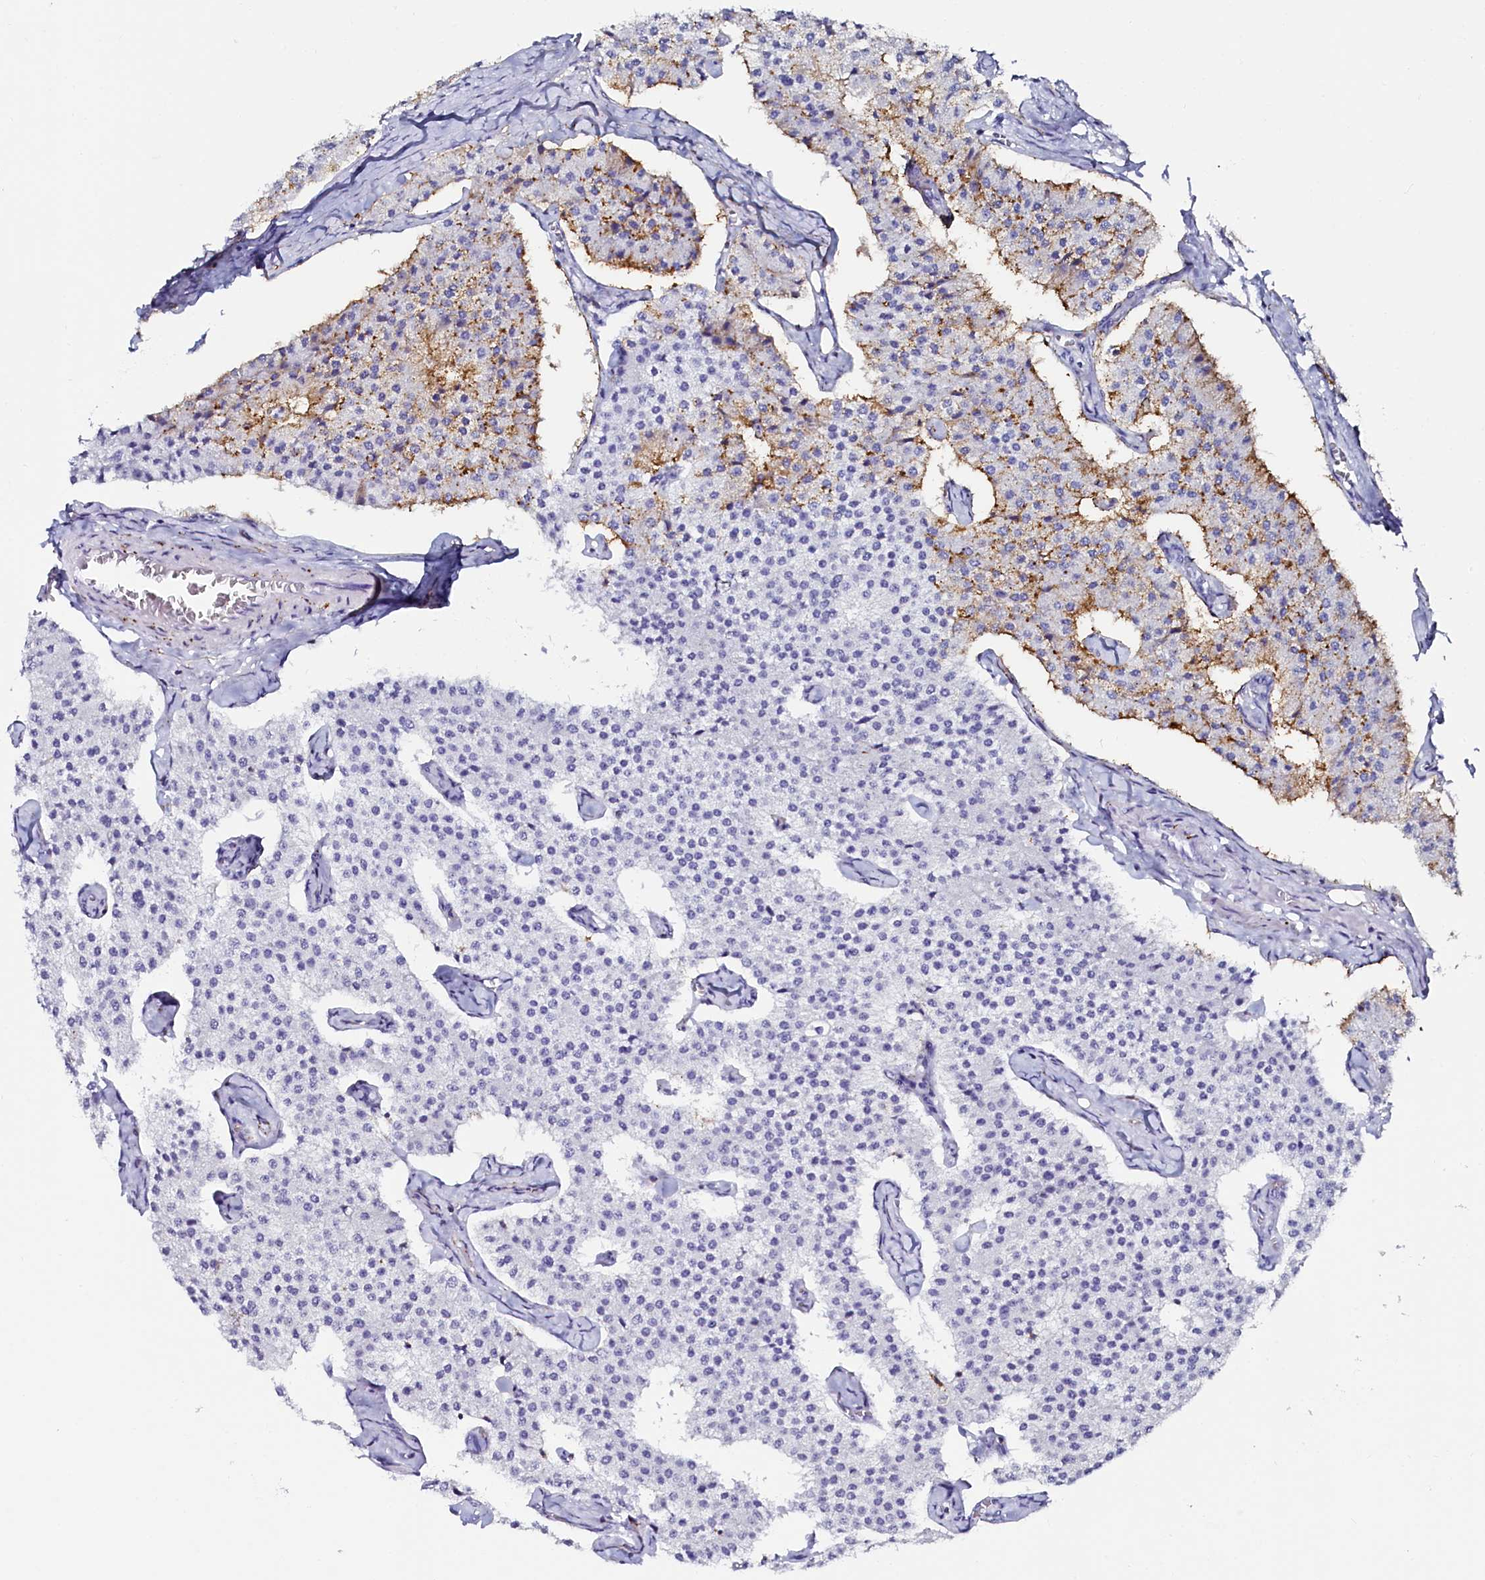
{"staining": {"intensity": "moderate", "quantity": "<25%", "location": "cytoplasmic/membranous"}, "tissue": "carcinoid", "cell_type": "Tumor cells", "image_type": "cancer", "snomed": [{"axis": "morphology", "description": "Carcinoid, malignant, NOS"}, {"axis": "topography", "description": "Colon"}], "caption": "A brown stain highlights moderate cytoplasmic/membranous expression of a protein in human malignant carcinoid tumor cells. (IHC, brightfield microscopy, high magnification).", "gene": "AAAS", "patient": {"sex": "female", "age": 52}}